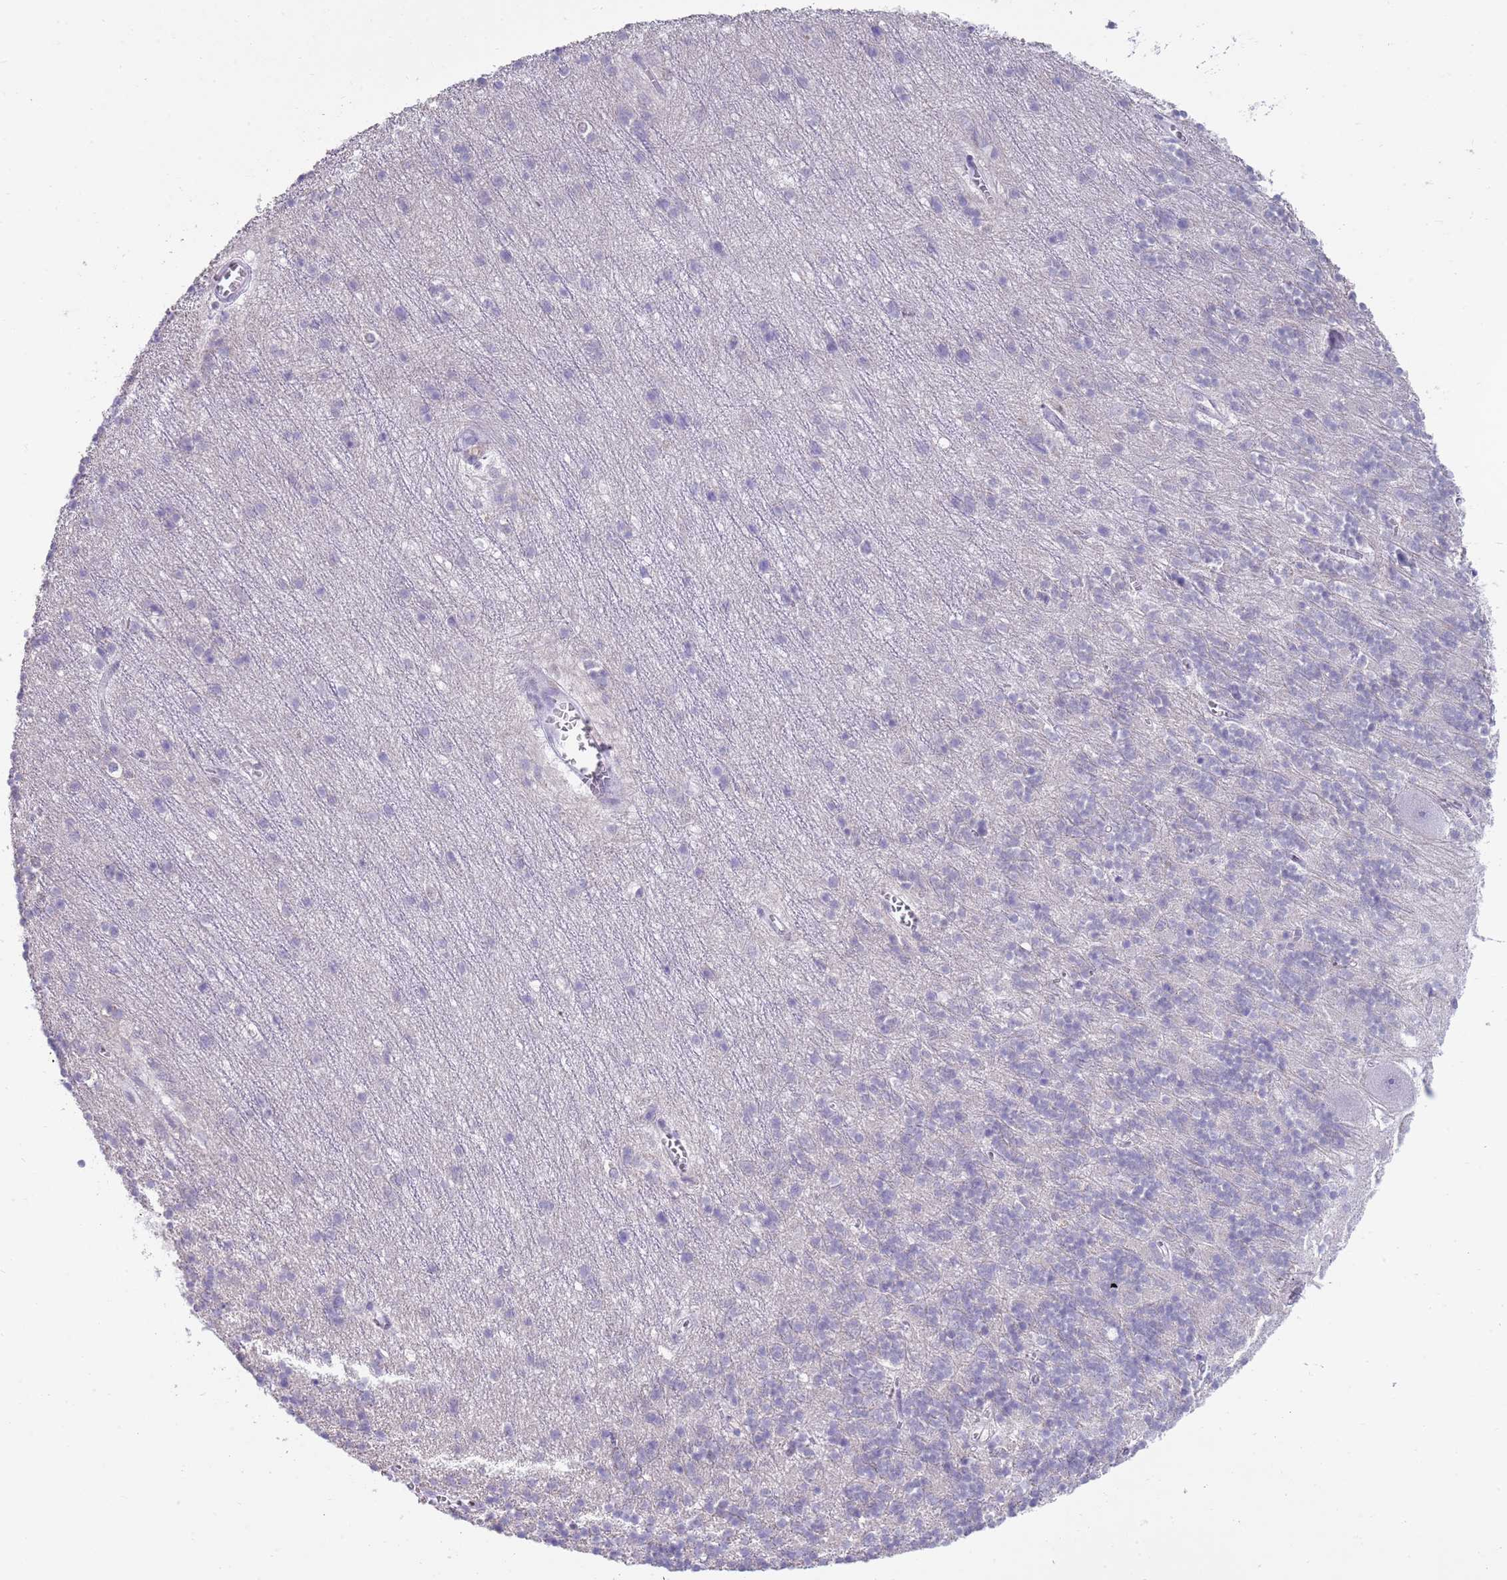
{"staining": {"intensity": "negative", "quantity": "none", "location": "none"}, "tissue": "cerebellum", "cell_type": "Cells in granular layer", "image_type": "normal", "snomed": [{"axis": "morphology", "description": "Normal tissue, NOS"}, {"axis": "topography", "description": "Cerebellum"}], "caption": "The histopathology image exhibits no significant expression in cells in granular layer of cerebellum.", "gene": "SEPHS2", "patient": {"sex": "male", "age": 54}}